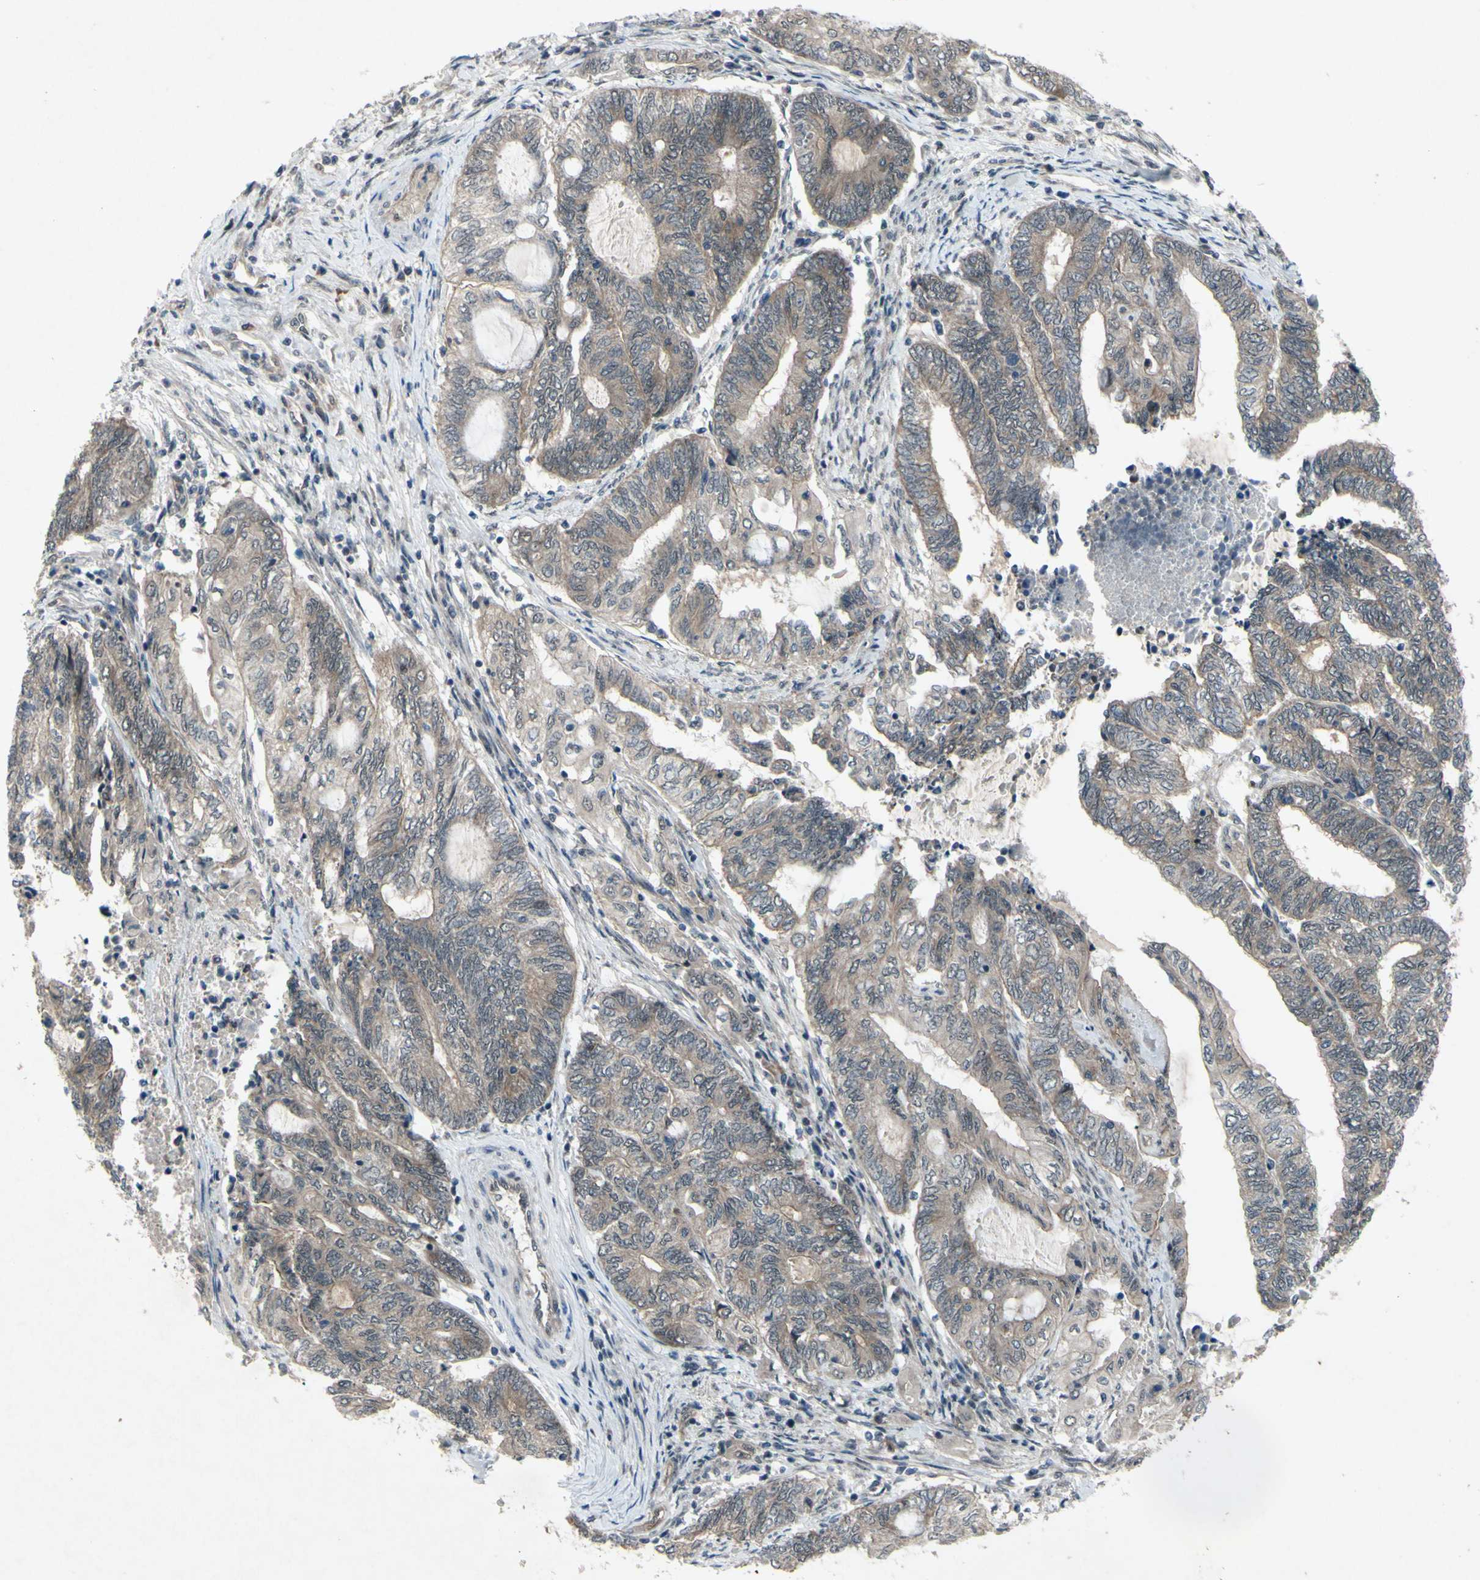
{"staining": {"intensity": "weak", "quantity": ">75%", "location": "cytoplasmic/membranous"}, "tissue": "endometrial cancer", "cell_type": "Tumor cells", "image_type": "cancer", "snomed": [{"axis": "morphology", "description": "Adenocarcinoma, NOS"}, {"axis": "topography", "description": "Uterus"}, {"axis": "topography", "description": "Endometrium"}], "caption": "This histopathology image reveals adenocarcinoma (endometrial) stained with immunohistochemistry to label a protein in brown. The cytoplasmic/membranous of tumor cells show weak positivity for the protein. Nuclei are counter-stained blue.", "gene": "TRDMT1", "patient": {"sex": "female", "age": 70}}